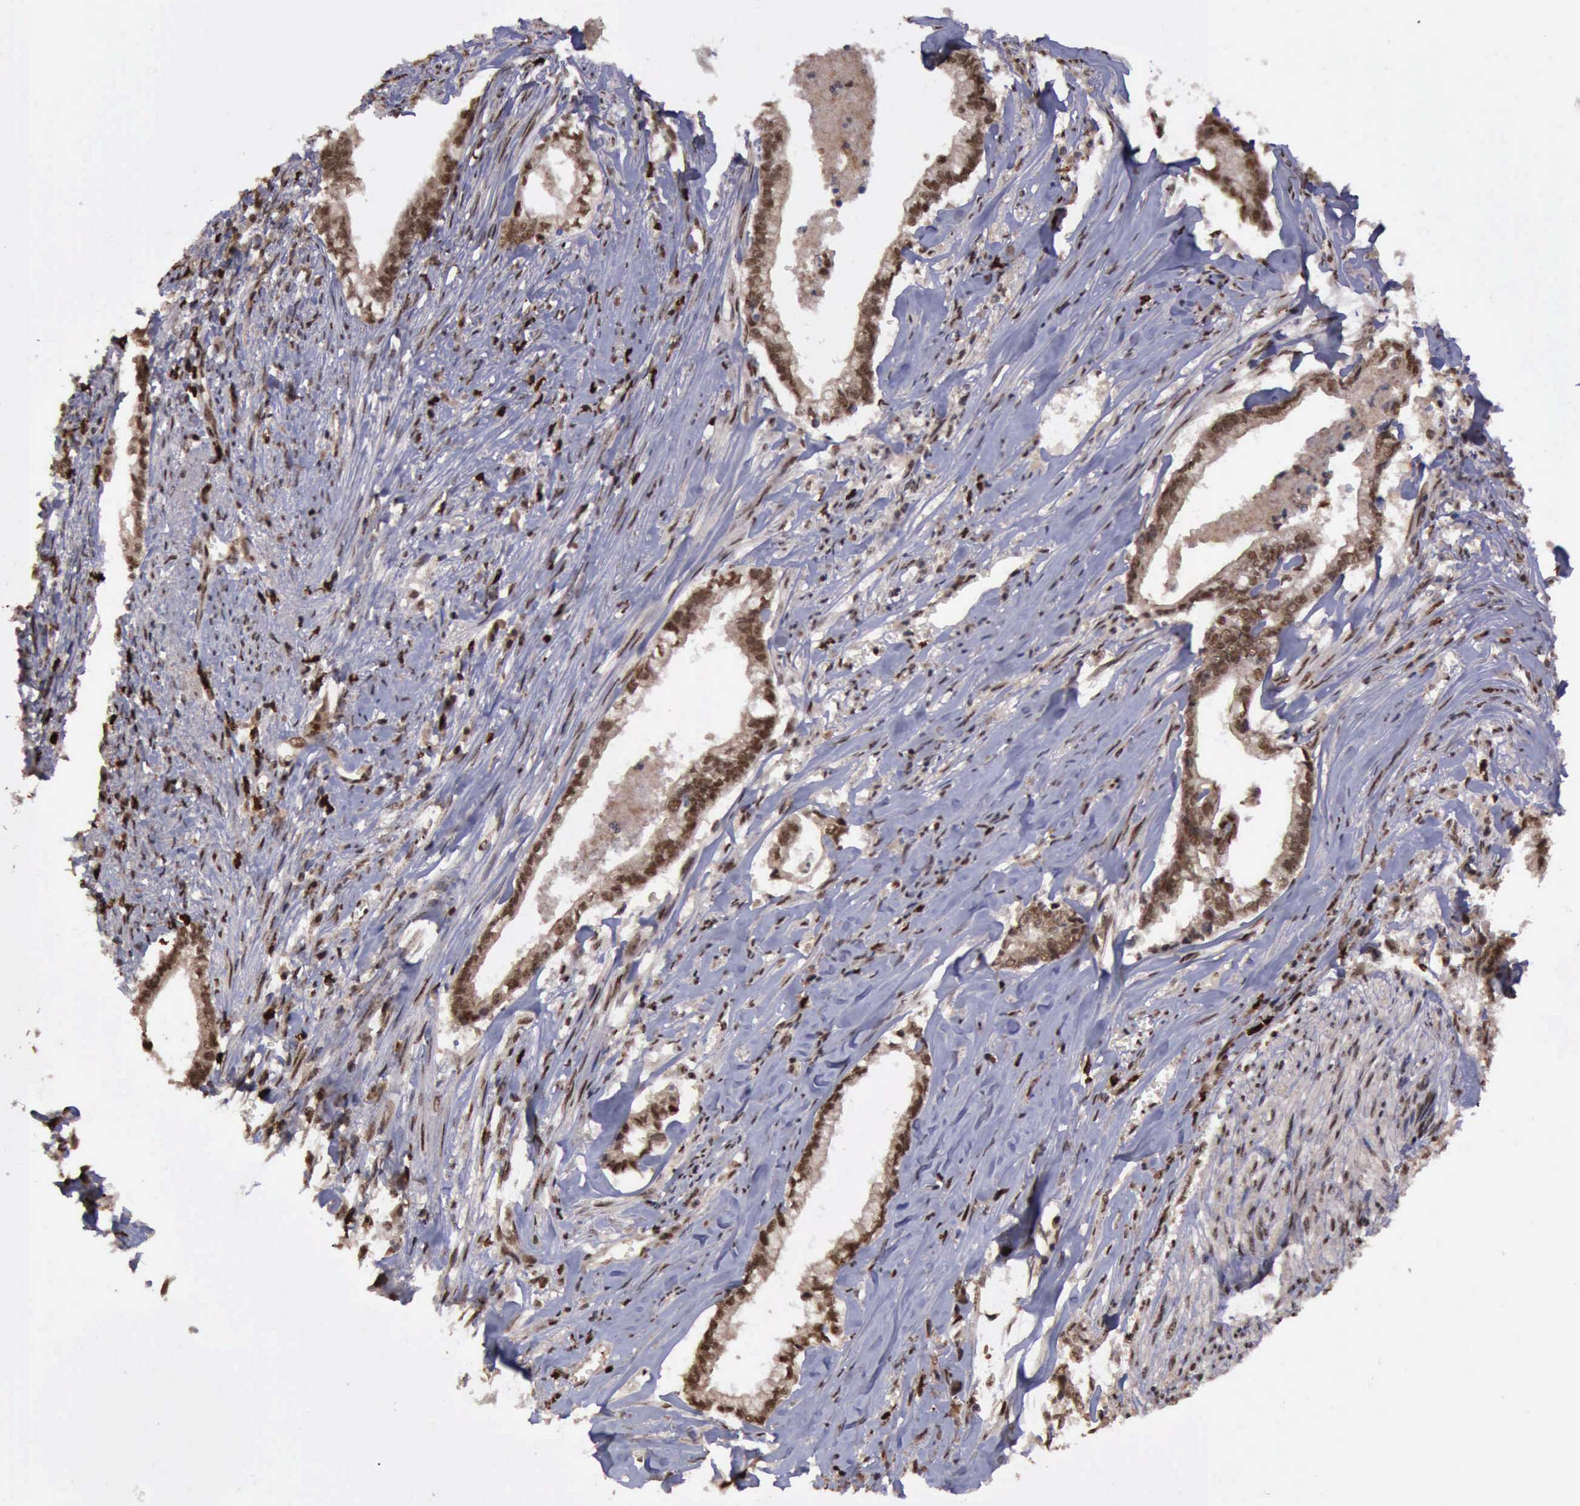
{"staining": {"intensity": "moderate", "quantity": ">75%", "location": "cytoplasmic/membranous,nuclear"}, "tissue": "liver cancer", "cell_type": "Tumor cells", "image_type": "cancer", "snomed": [{"axis": "morphology", "description": "Cholangiocarcinoma"}, {"axis": "topography", "description": "Liver"}], "caption": "The histopathology image shows immunohistochemical staining of cholangiocarcinoma (liver). There is moderate cytoplasmic/membranous and nuclear expression is identified in about >75% of tumor cells. (brown staining indicates protein expression, while blue staining denotes nuclei).", "gene": "TRMT2A", "patient": {"sex": "male", "age": 57}}